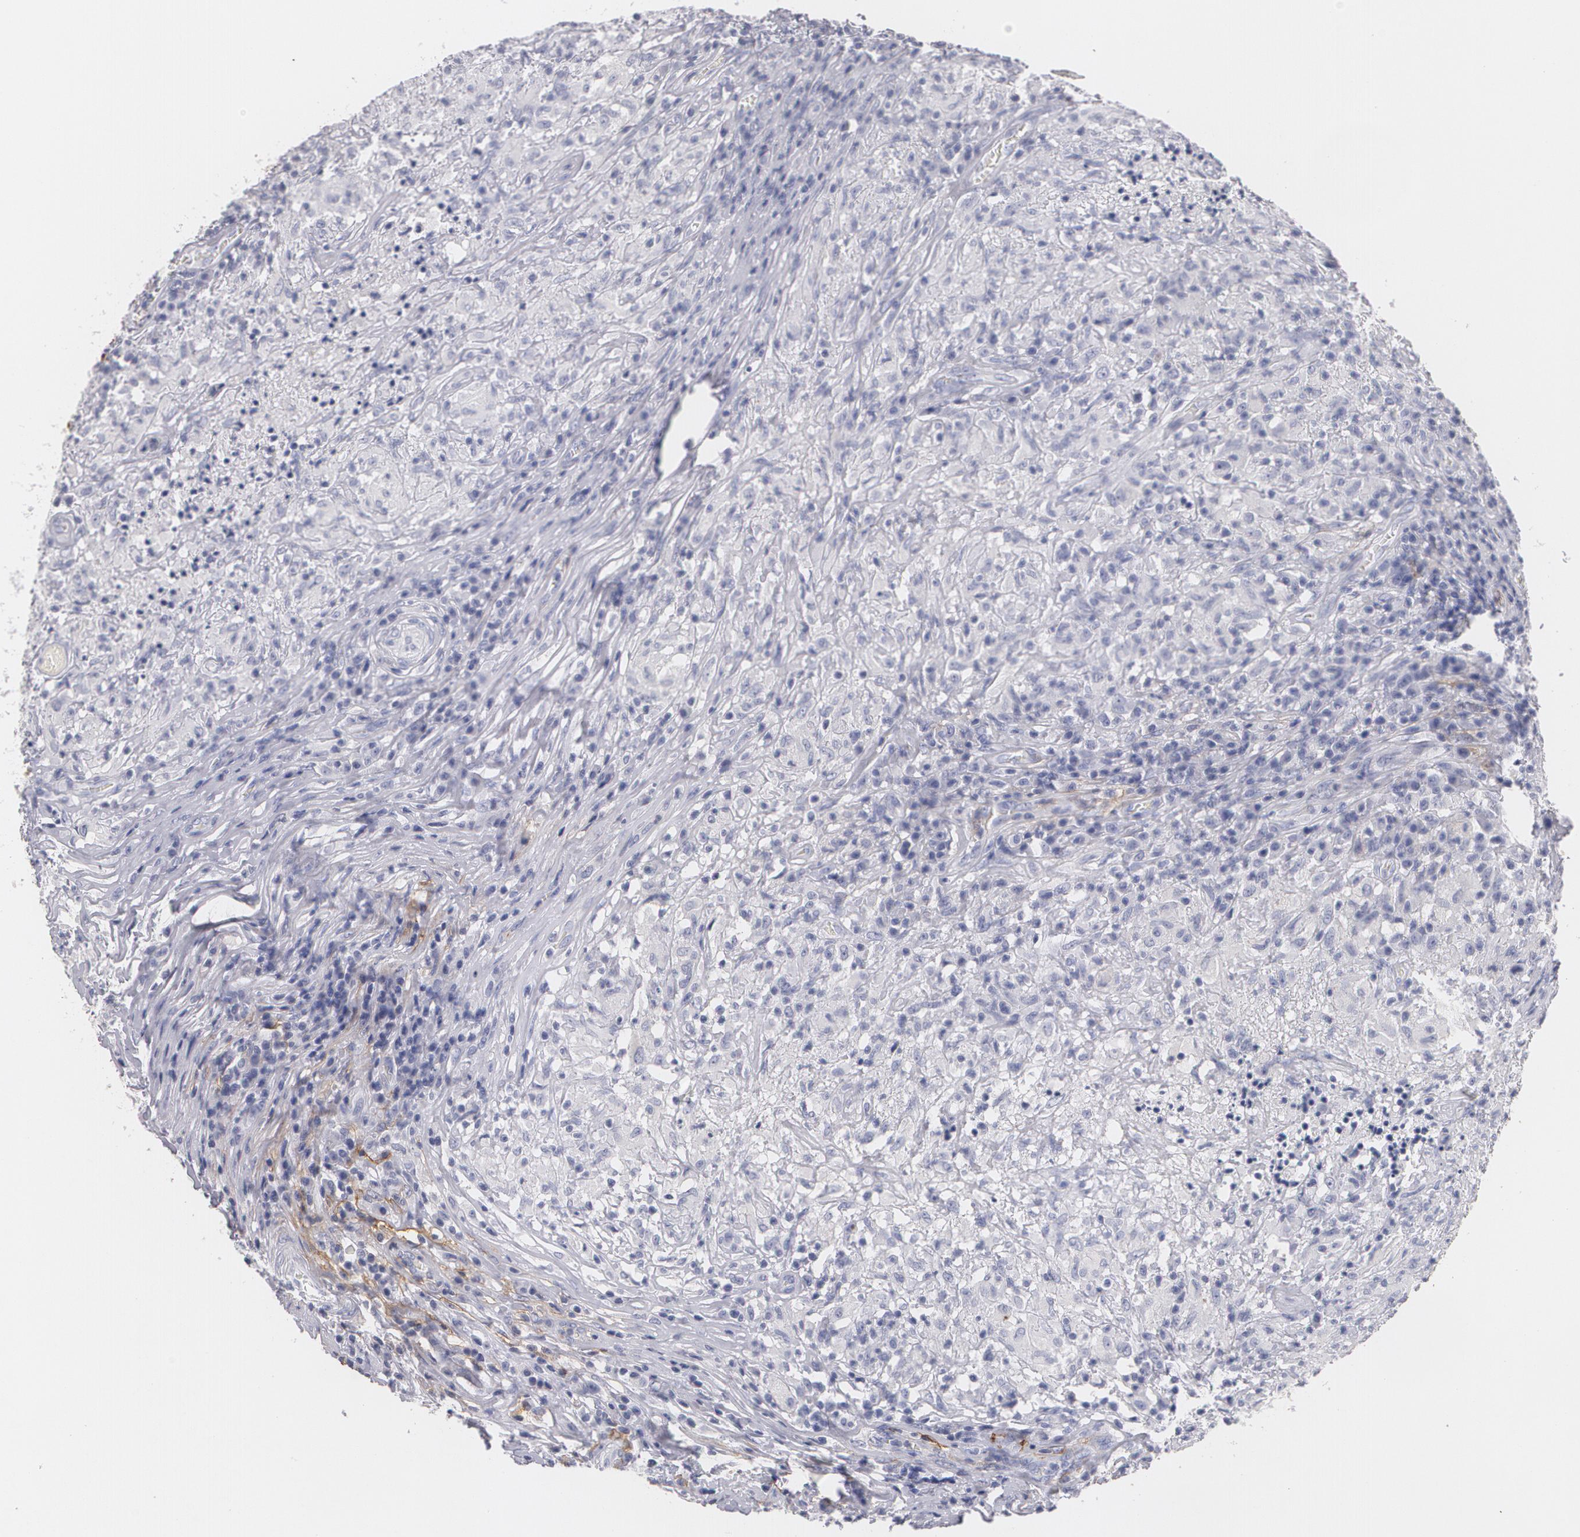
{"staining": {"intensity": "negative", "quantity": "none", "location": "none"}, "tissue": "testis cancer", "cell_type": "Tumor cells", "image_type": "cancer", "snomed": [{"axis": "morphology", "description": "Seminoma, NOS"}, {"axis": "topography", "description": "Testis"}], "caption": "DAB (3,3'-diaminobenzidine) immunohistochemical staining of human seminoma (testis) reveals no significant positivity in tumor cells. Nuclei are stained in blue.", "gene": "NGFR", "patient": {"sex": "male", "age": 34}}